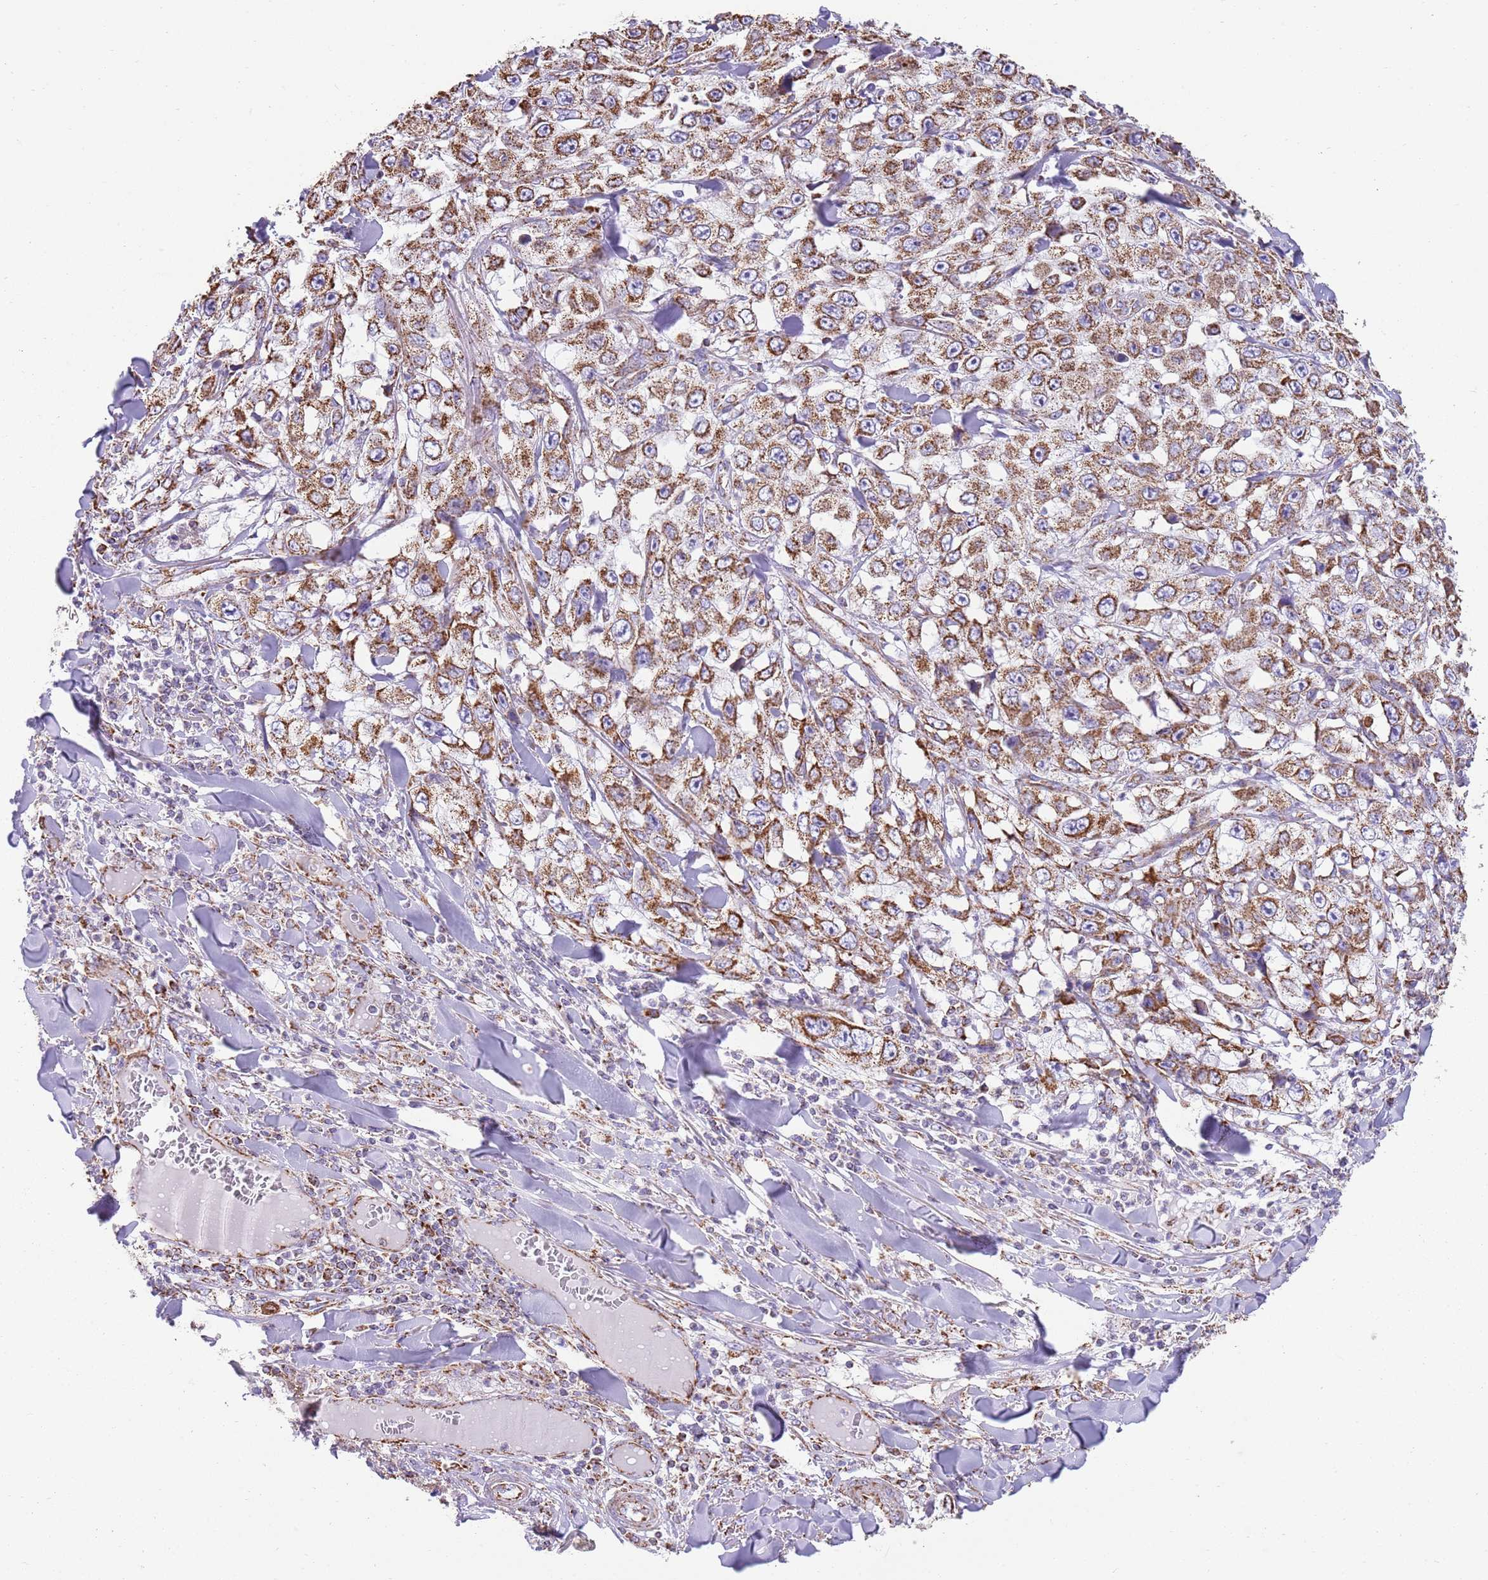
{"staining": {"intensity": "moderate", "quantity": ">75%", "location": "cytoplasmic/membranous"}, "tissue": "skin cancer", "cell_type": "Tumor cells", "image_type": "cancer", "snomed": [{"axis": "morphology", "description": "Squamous cell carcinoma, NOS"}, {"axis": "topography", "description": "Skin"}], "caption": "Brown immunohistochemical staining in human squamous cell carcinoma (skin) reveals moderate cytoplasmic/membranous staining in approximately >75% of tumor cells.", "gene": "TTLL1", "patient": {"sex": "male", "age": 82}}